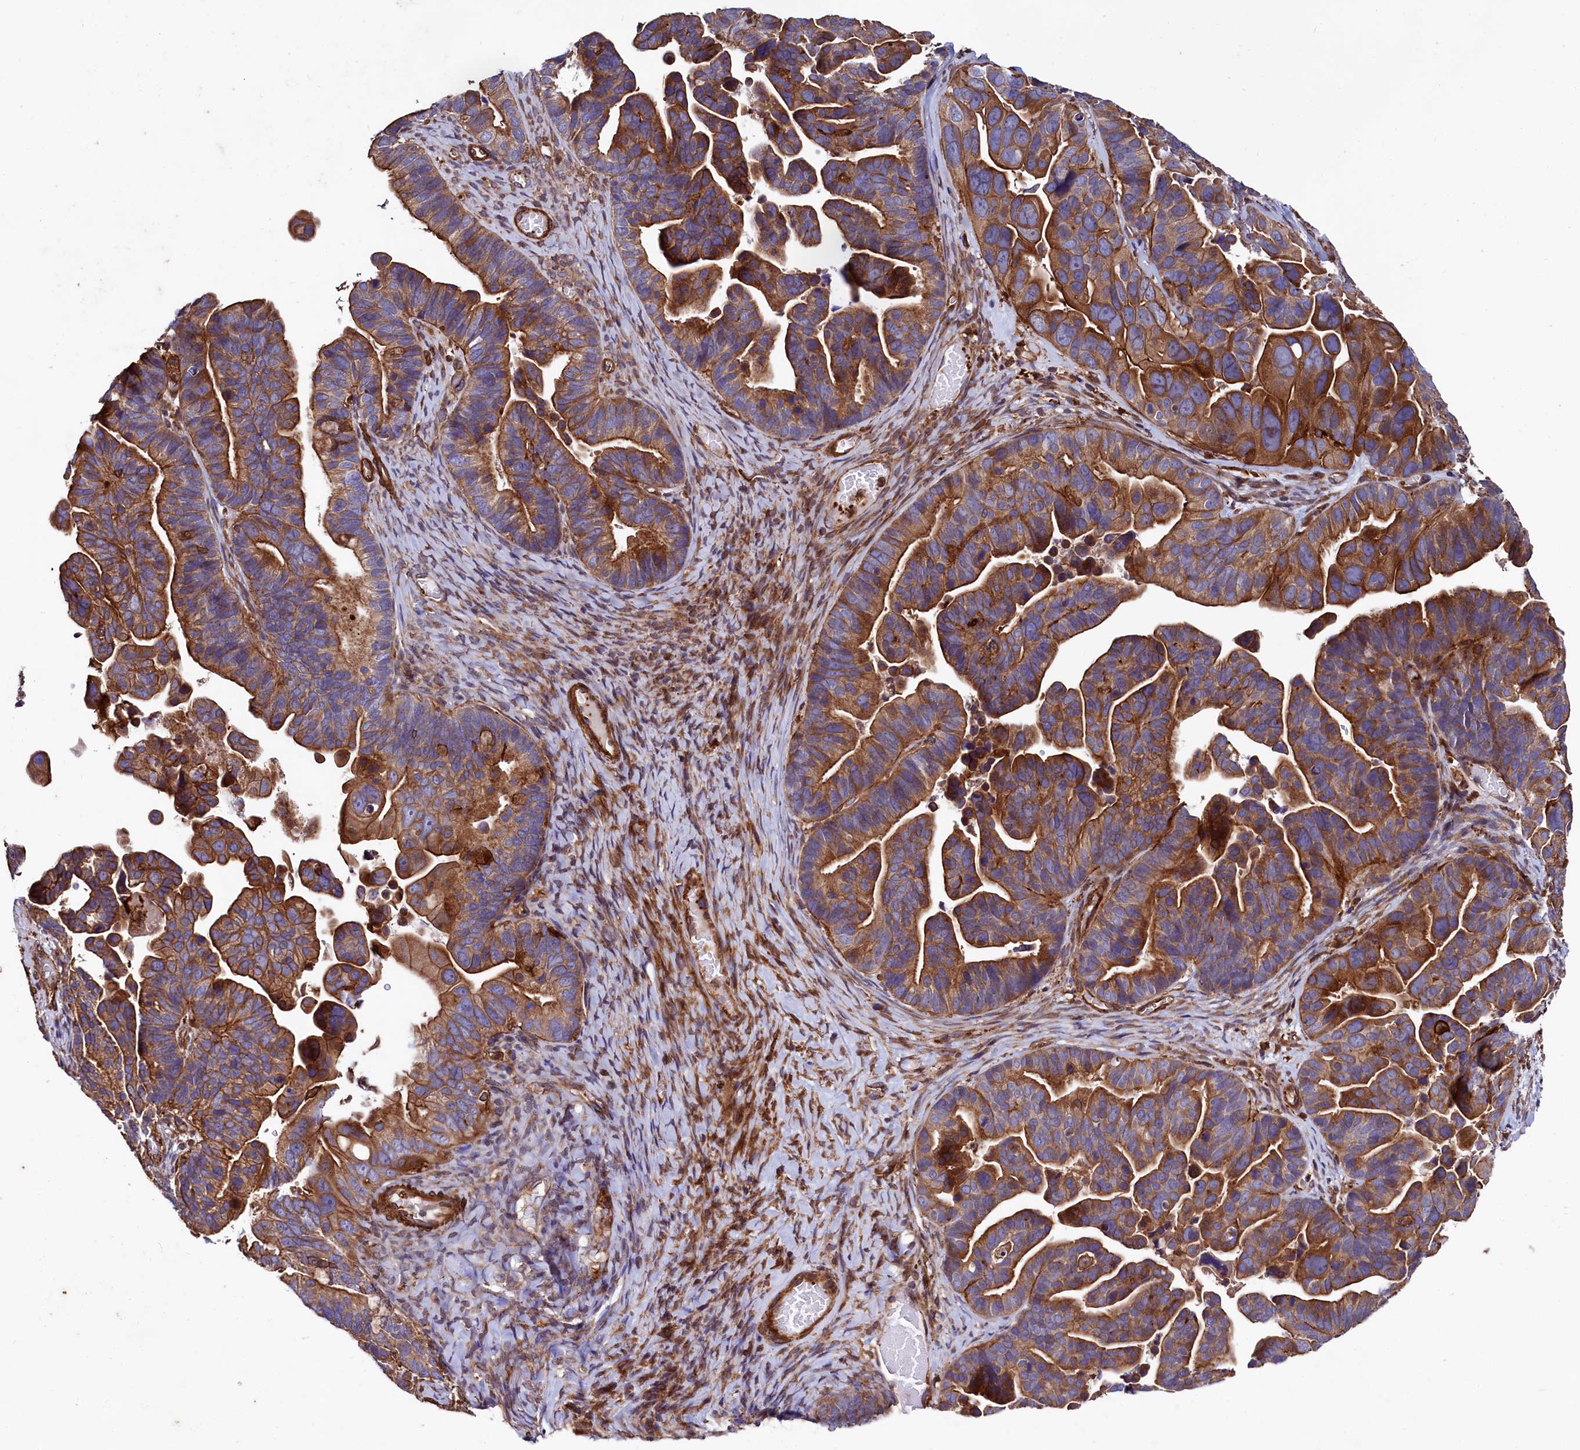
{"staining": {"intensity": "strong", "quantity": ">75%", "location": "cytoplasmic/membranous"}, "tissue": "ovarian cancer", "cell_type": "Tumor cells", "image_type": "cancer", "snomed": [{"axis": "morphology", "description": "Cystadenocarcinoma, serous, NOS"}, {"axis": "topography", "description": "Ovary"}], "caption": "Immunohistochemical staining of human serous cystadenocarcinoma (ovarian) displays strong cytoplasmic/membranous protein staining in about >75% of tumor cells.", "gene": "STAMBPL1", "patient": {"sex": "female", "age": 56}}